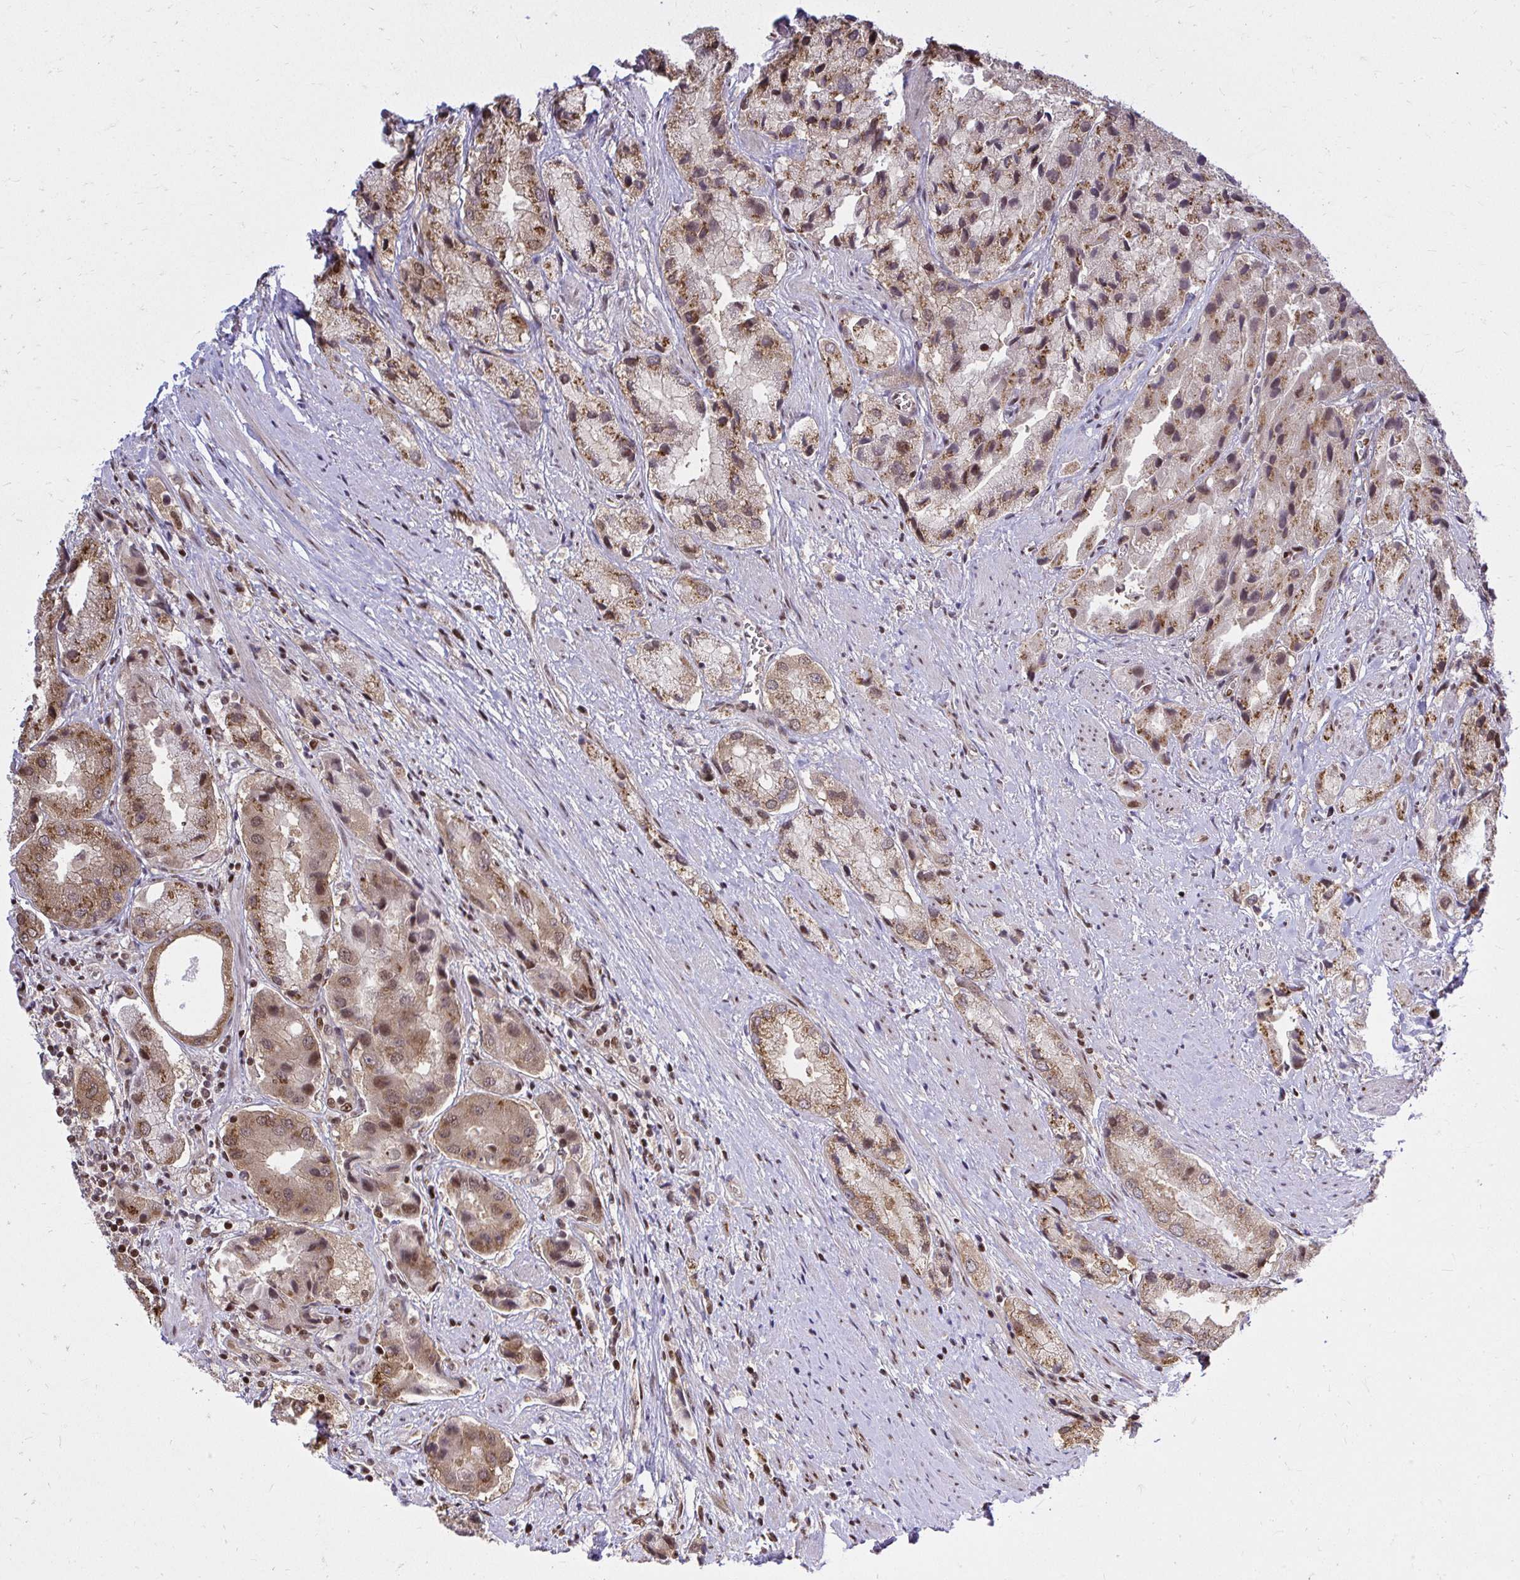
{"staining": {"intensity": "moderate", "quantity": ">75%", "location": "cytoplasmic/membranous,nuclear"}, "tissue": "prostate cancer", "cell_type": "Tumor cells", "image_type": "cancer", "snomed": [{"axis": "morphology", "description": "Adenocarcinoma, Low grade"}, {"axis": "topography", "description": "Prostate"}], "caption": "Immunohistochemical staining of human prostate cancer exhibits medium levels of moderate cytoplasmic/membranous and nuclear protein staining in about >75% of tumor cells.", "gene": "PIGY", "patient": {"sex": "male", "age": 69}}